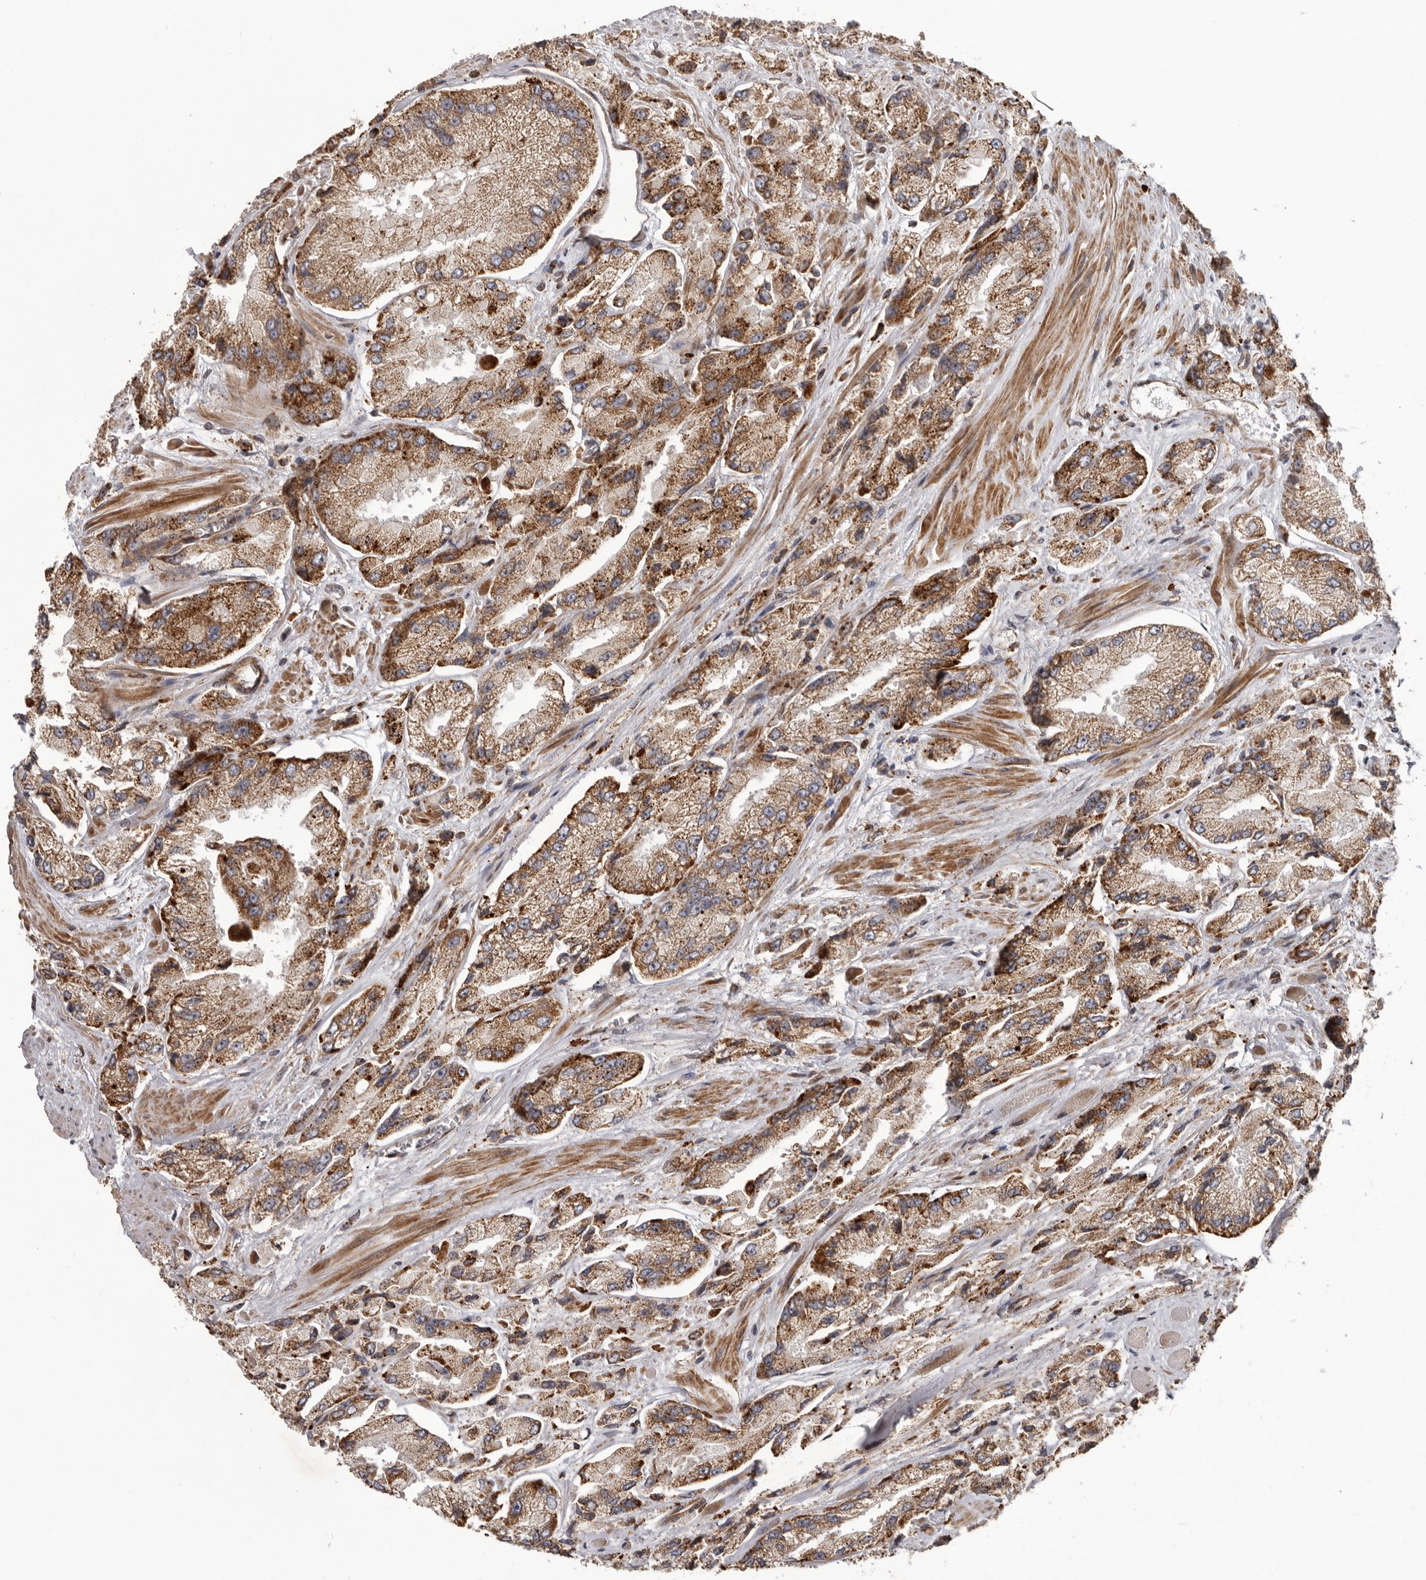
{"staining": {"intensity": "moderate", "quantity": ">75%", "location": "cytoplasmic/membranous"}, "tissue": "prostate cancer", "cell_type": "Tumor cells", "image_type": "cancer", "snomed": [{"axis": "morphology", "description": "Adenocarcinoma, High grade"}, {"axis": "topography", "description": "Prostate"}], "caption": "Immunohistochemistry (IHC) histopathology image of neoplastic tissue: prostate high-grade adenocarcinoma stained using IHC shows medium levels of moderate protein expression localized specifically in the cytoplasmic/membranous of tumor cells, appearing as a cytoplasmic/membranous brown color.", "gene": "NUP43", "patient": {"sex": "male", "age": 58}}